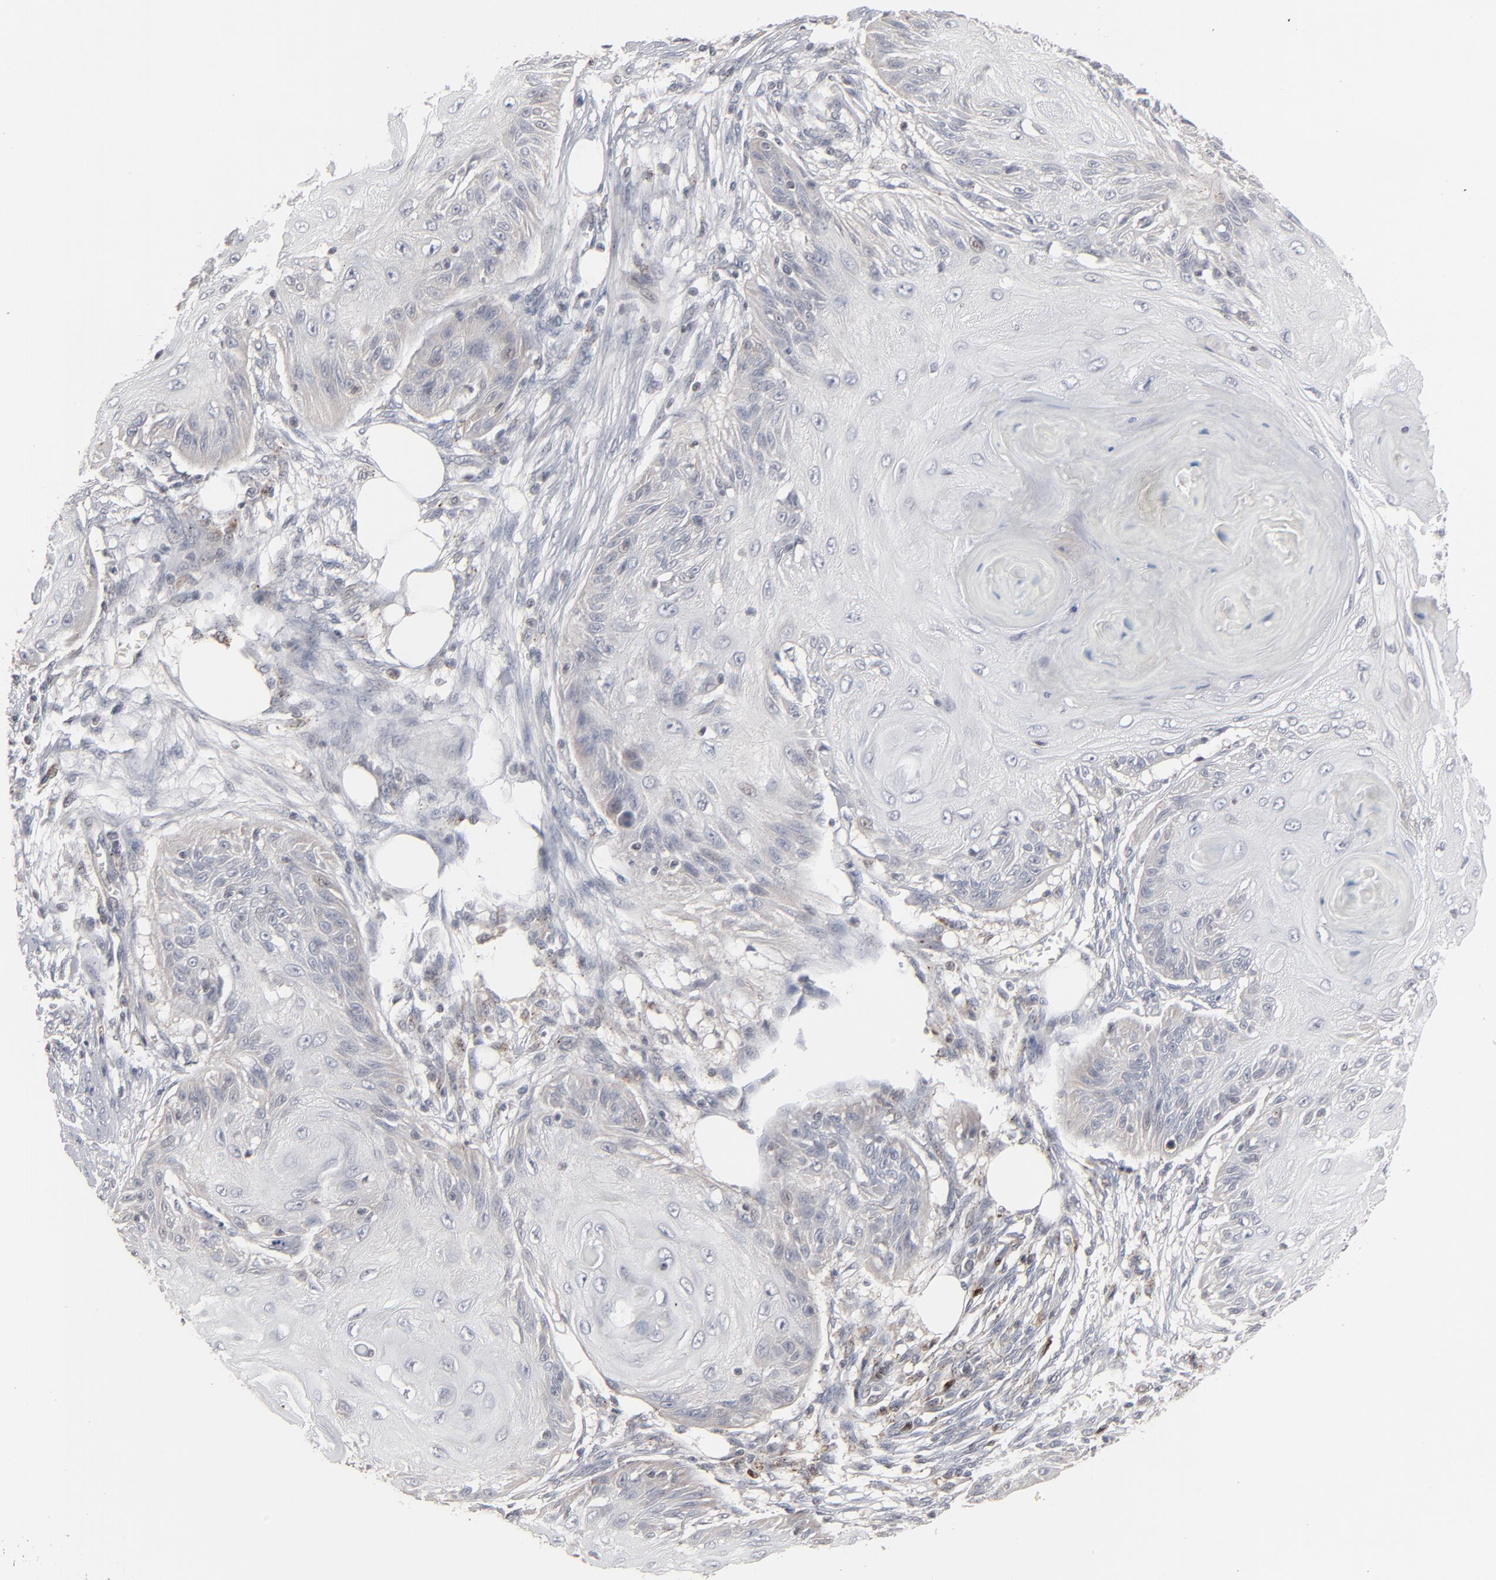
{"staining": {"intensity": "negative", "quantity": "none", "location": "none"}, "tissue": "skin cancer", "cell_type": "Tumor cells", "image_type": "cancer", "snomed": [{"axis": "morphology", "description": "Squamous cell carcinoma, NOS"}, {"axis": "topography", "description": "Skin"}], "caption": "Immunohistochemistry of human skin cancer (squamous cell carcinoma) shows no staining in tumor cells.", "gene": "STAT4", "patient": {"sex": "female", "age": 88}}